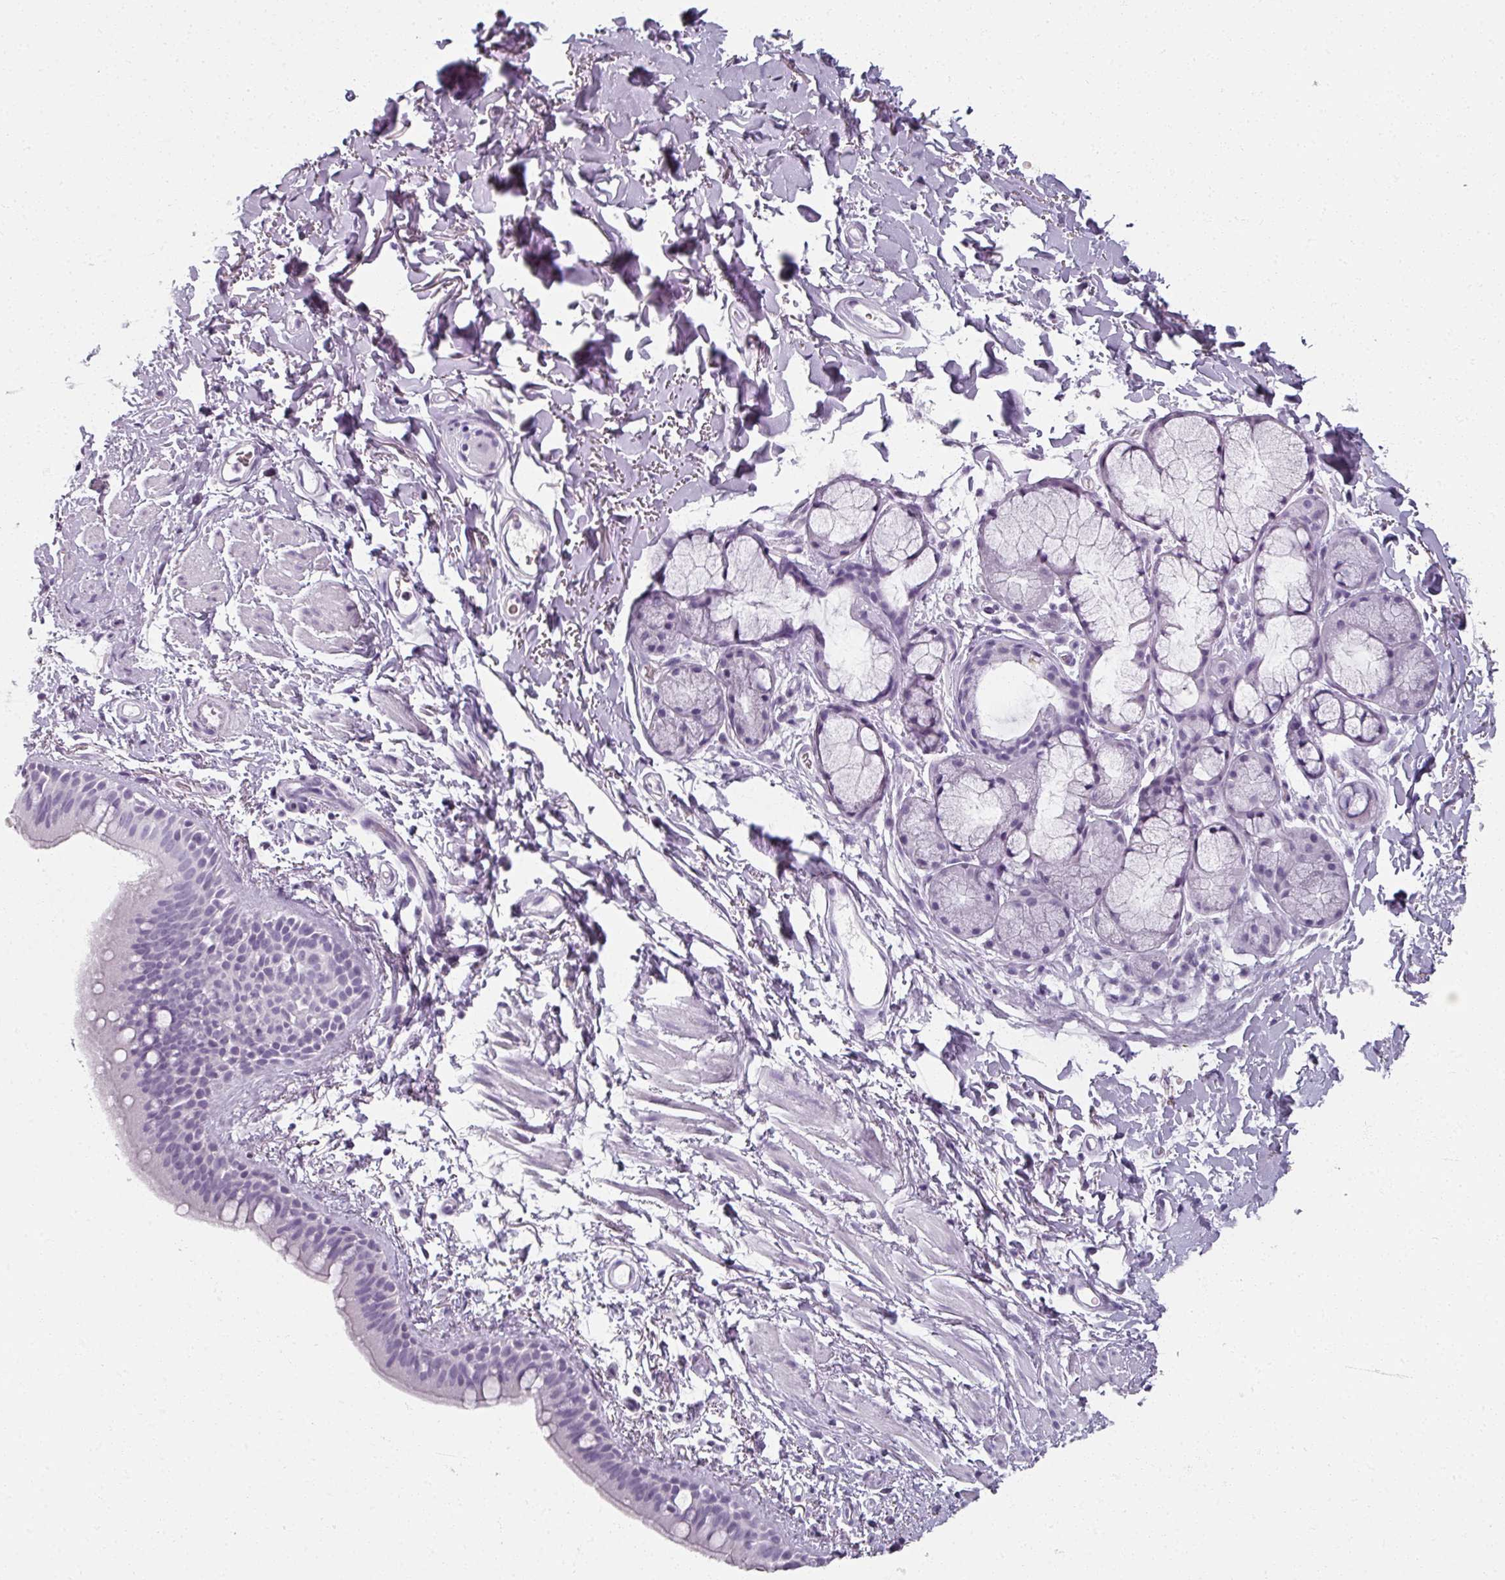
{"staining": {"intensity": "negative", "quantity": "none", "location": "none"}, "tissue": "bronchus", "cell_type": "Respiratory epithelial cells", "image_type": "normal", "snomed": [{"axis": "morphology", "description": "Normal tissue, NOS"}, {"axis": "morphology", "description": "Squamous cell carcinoma, NOS"}, {"axis": "topography", "description": "Bronchus"}, {"axis": "topography", "description": "Lung"}], "caption": "A micrograph of human bronchus is negative for staining in respiratory epithelial cells. (Brightfield microscopy of DAB (3,3'-diaminobenzidine) immunohistochemistry at high magnification).", "gene": "REG3A", "patient": {"sex": "female", "age": 70}}